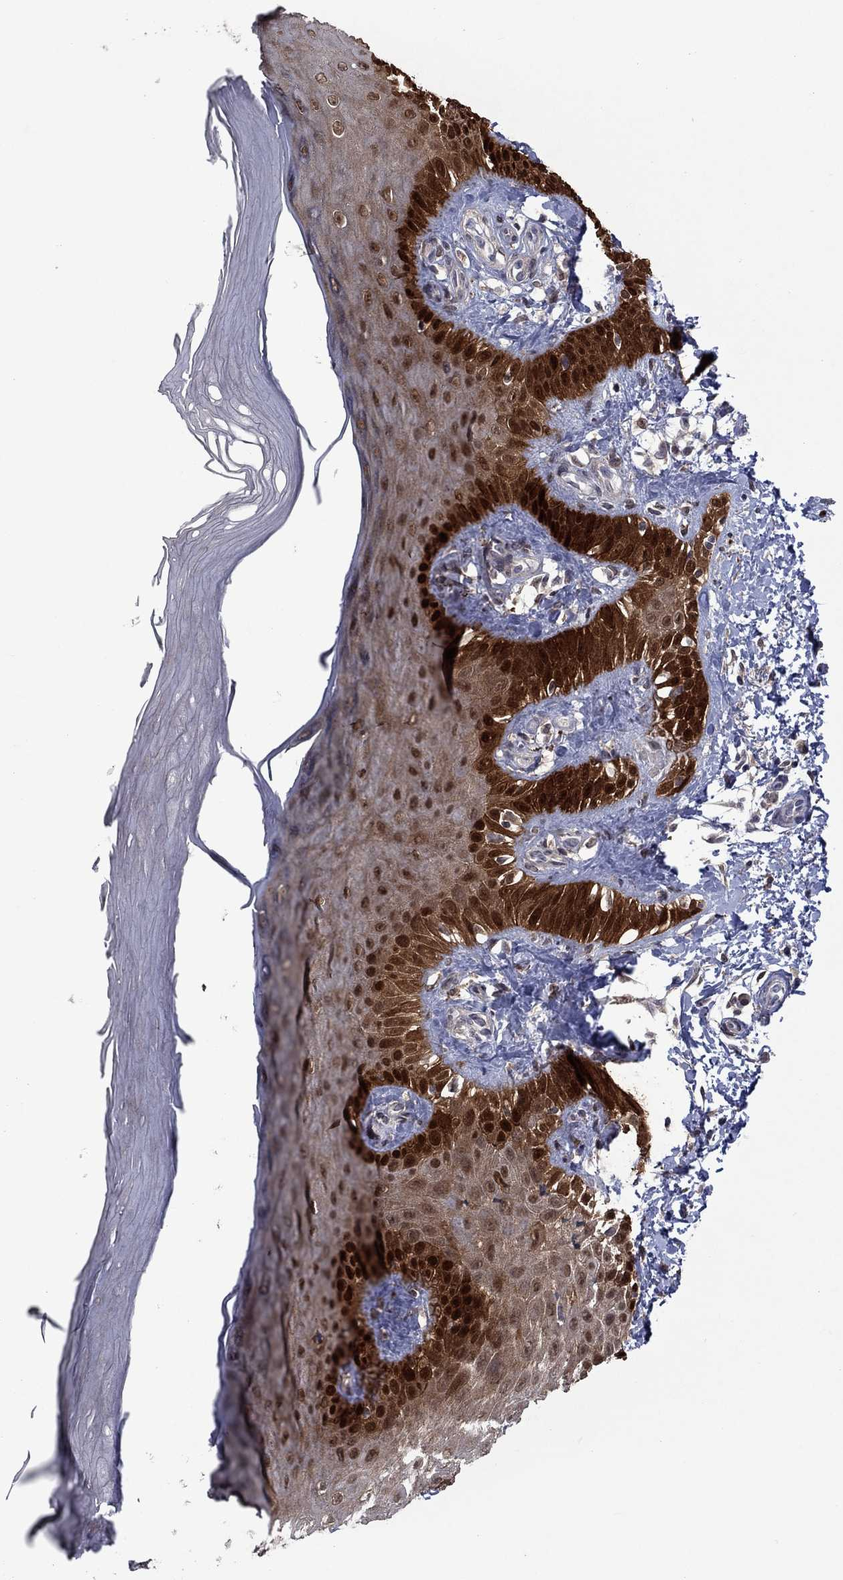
{"staining": {"intensity": "negative", "quantity": "none", "location": "none"}, "tissue": "skin", "cell_type": "Fibroblasts", "image_type": "normal", "snomed": [{"axis": "morphology", "description": "Normal tissue, NOS"}, {"axis": "morphology", "description": "Inflammation, NOS"}, {"axis": "morphology", "description": "Fibrosis, NOS"}, {"axis": "topography", "description": "Skin"}], "caption": "An immunohistochemistry photomicrograph of benign skin is shown. There is no staining in fibroblasts of skin. Nuclei are stained in blue.", "gene": "CBR1", "patient": {"sex": "male", "age": 71}}